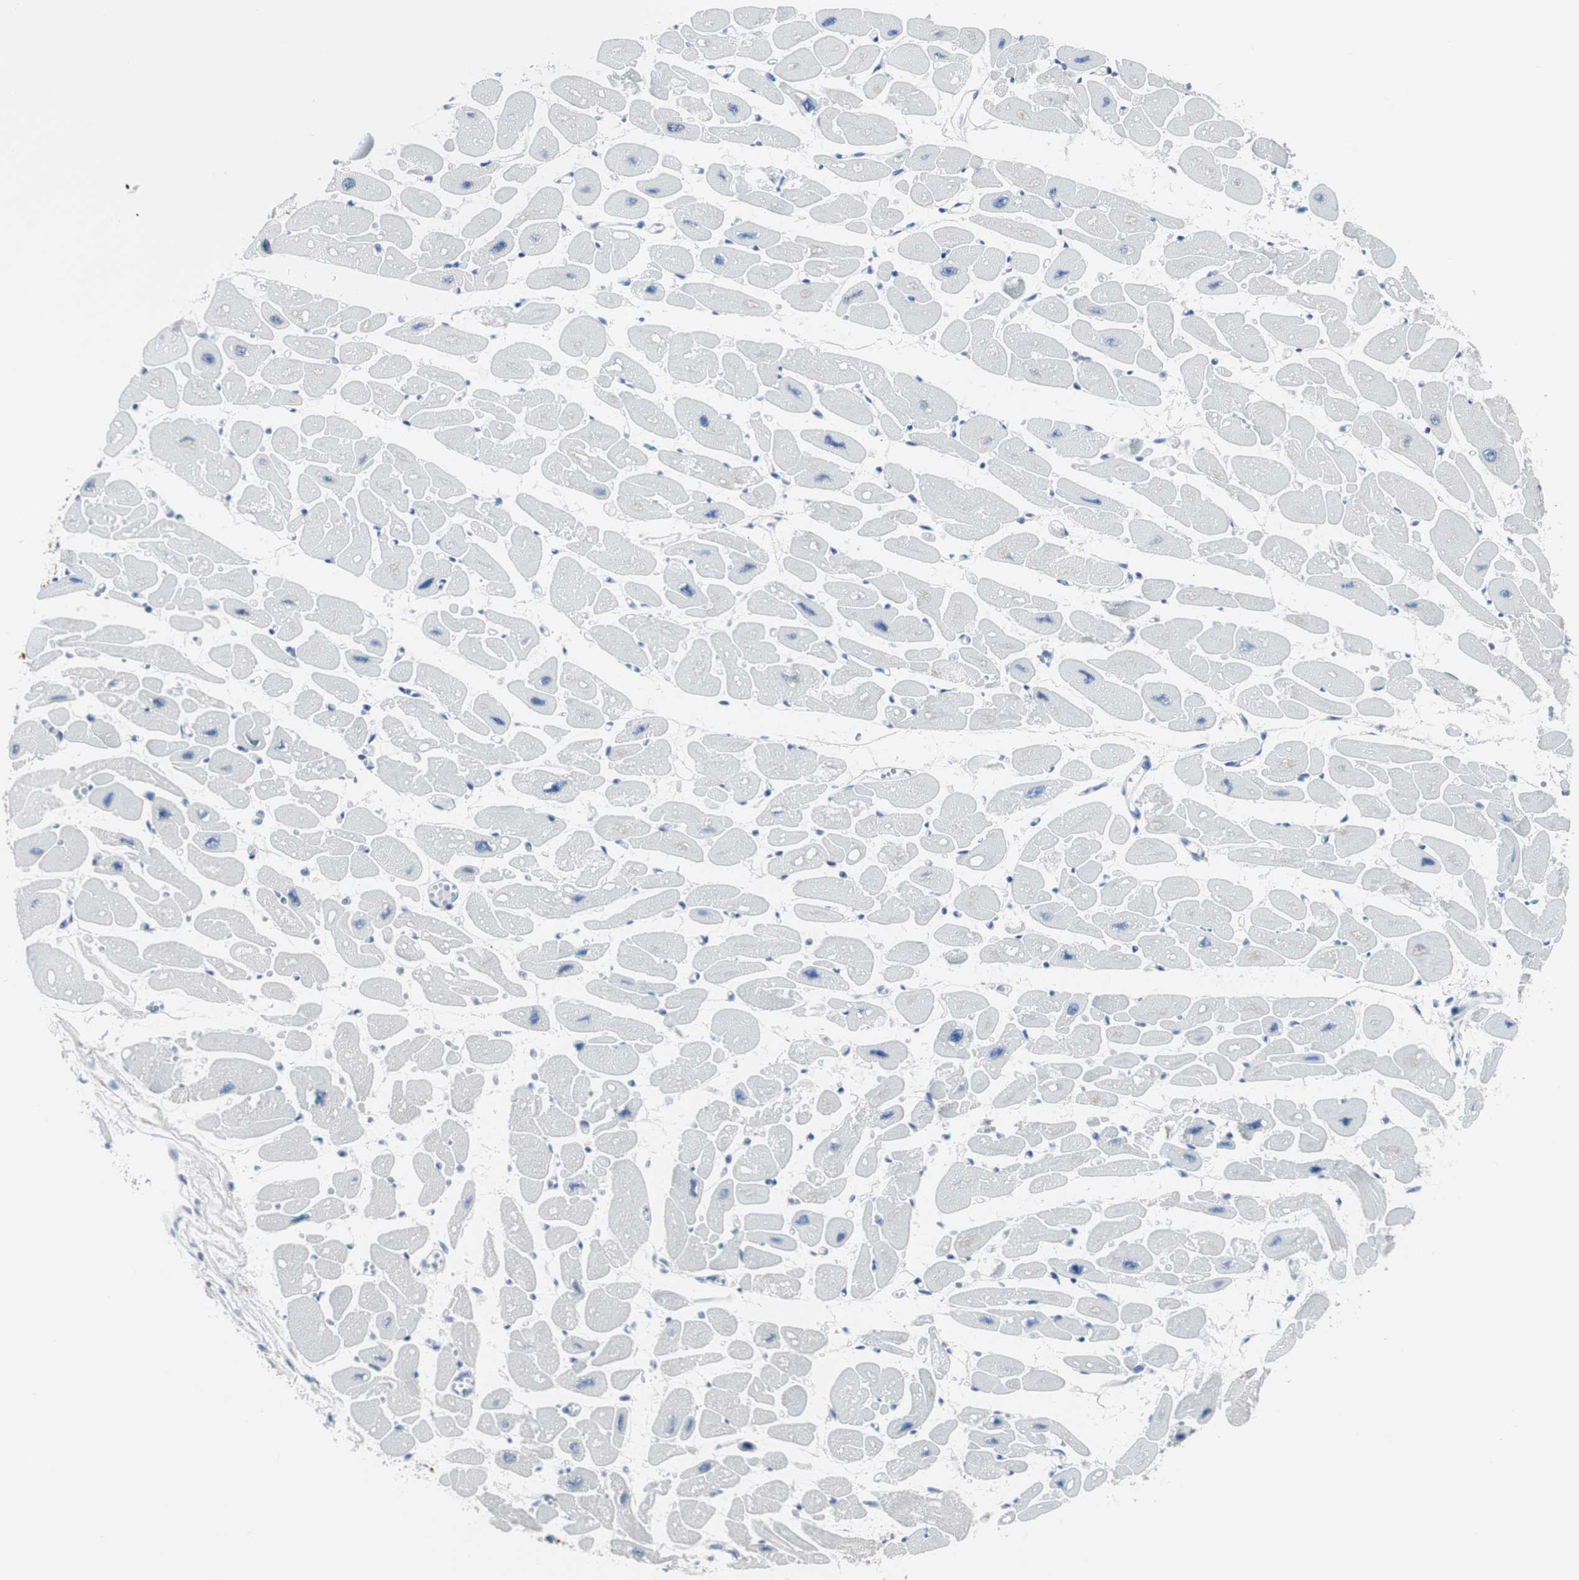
{"staining": {"intensity": "negative", "quantity": "none", "location": "none"}, "tissue": "heart muscle", "cell_type": "Cardiomyocytes", "image_type": "normal", "snomed": [{"axis": "morphology", "description": "Normal tissue, NOS"}, {"axis": "topography", "description": "Heart"}], "caption": "Immunohistochemistry image of normal heart muscle: human heart muscle stained with DAB reveals no significant protein positivity in cardiomyocytes.", "gene": "GAP43", "patient": {"sex": "female", "age": 54}}